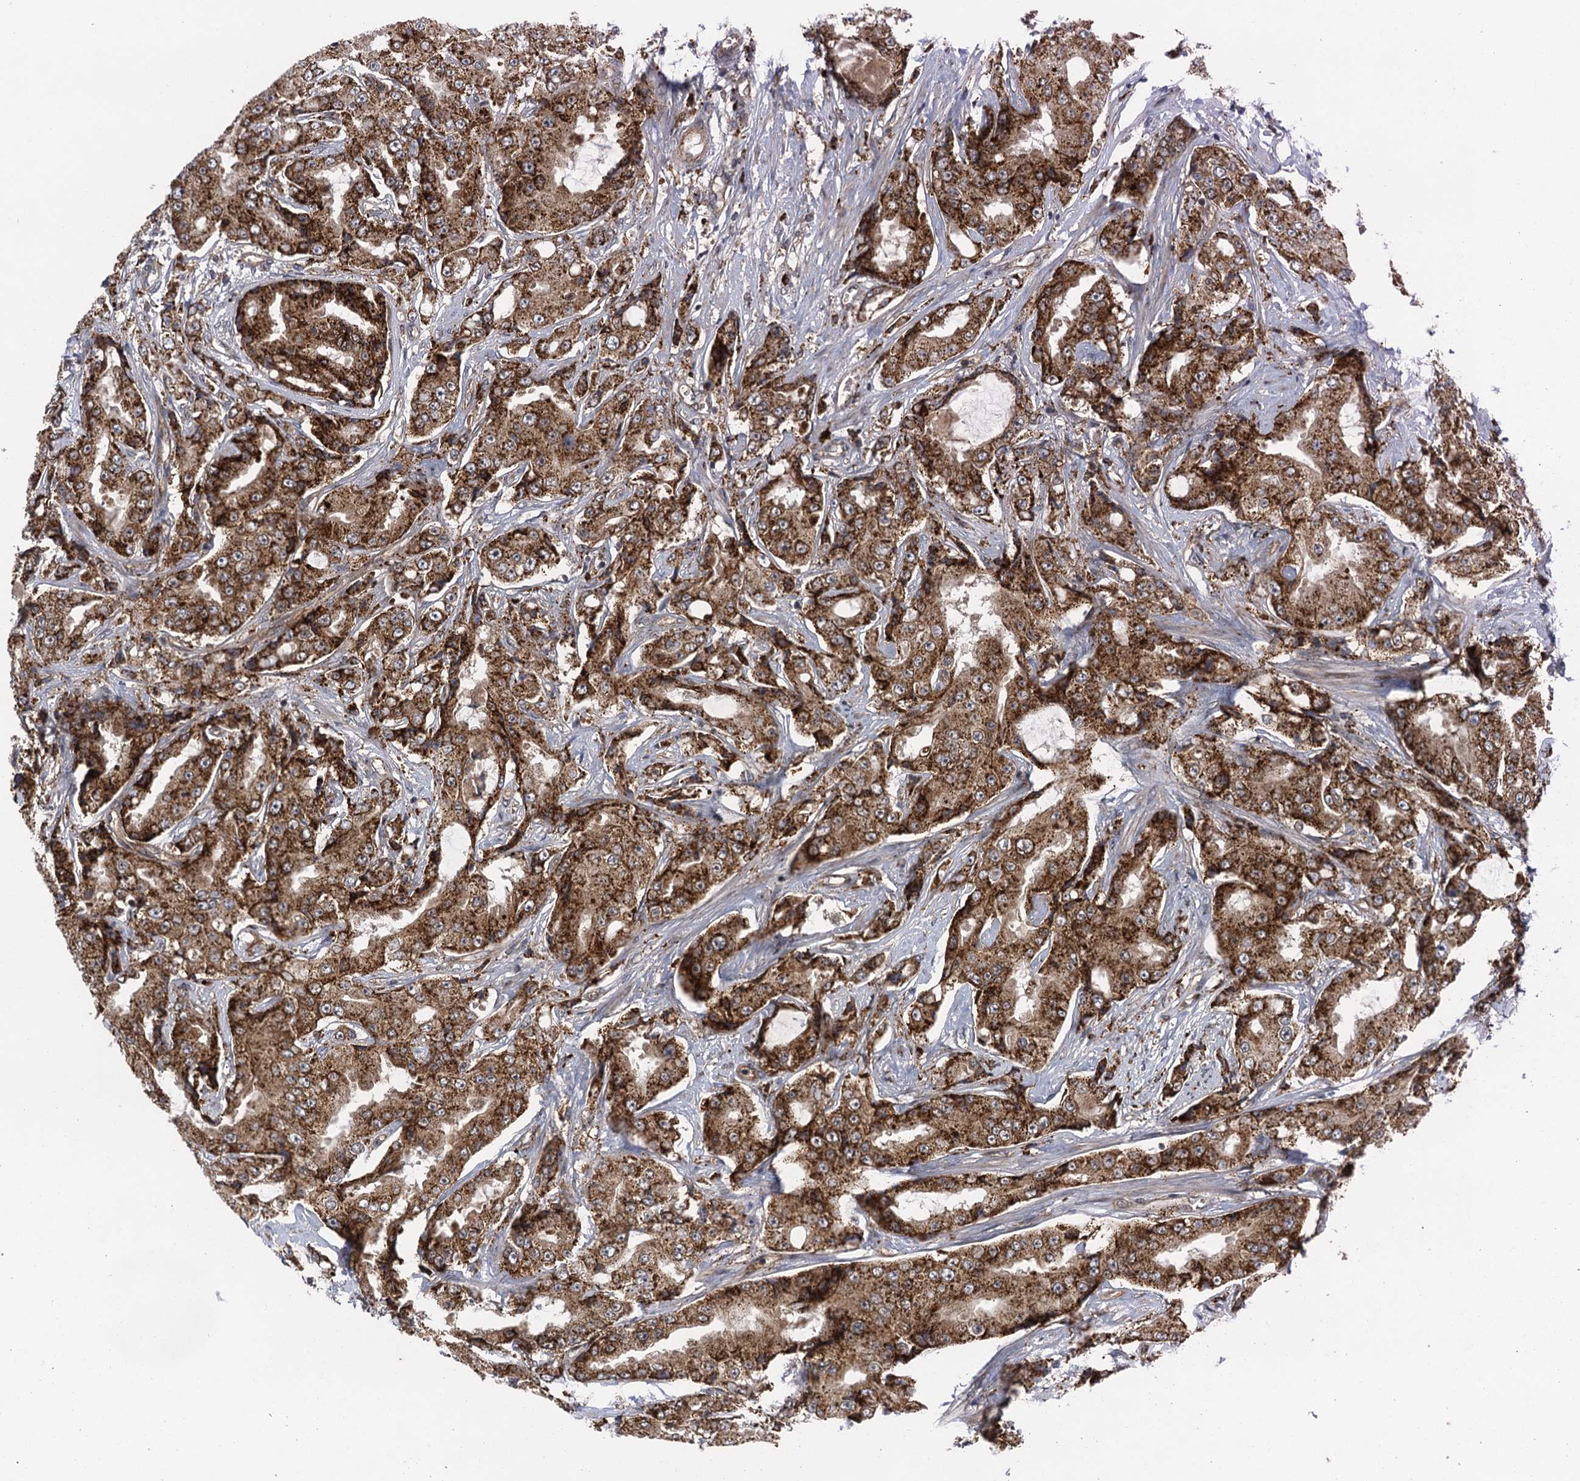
{"staining": {"intensity": "strong", "quantity": ">75%", "location": "cytoplasmic/membranous"}, "tissue": "prostate cancer", "cell_type": "Tumor cells", "image_type": "cancer", "snomed": [{"axis": "morphology", "description": "Adenocarcinoma, High grade"}, {"axis": "topography", "description": "Prostate"}], "caption": "Human prostate cancer (adenocarcinoma (high-grade)) stained with a brown dye demonstrates strong cytoplasmic/membranous positive expression in about >75% of tumor cells.", "gene": "NLRP10", "patient": {"sex": "male", "age": 73}}